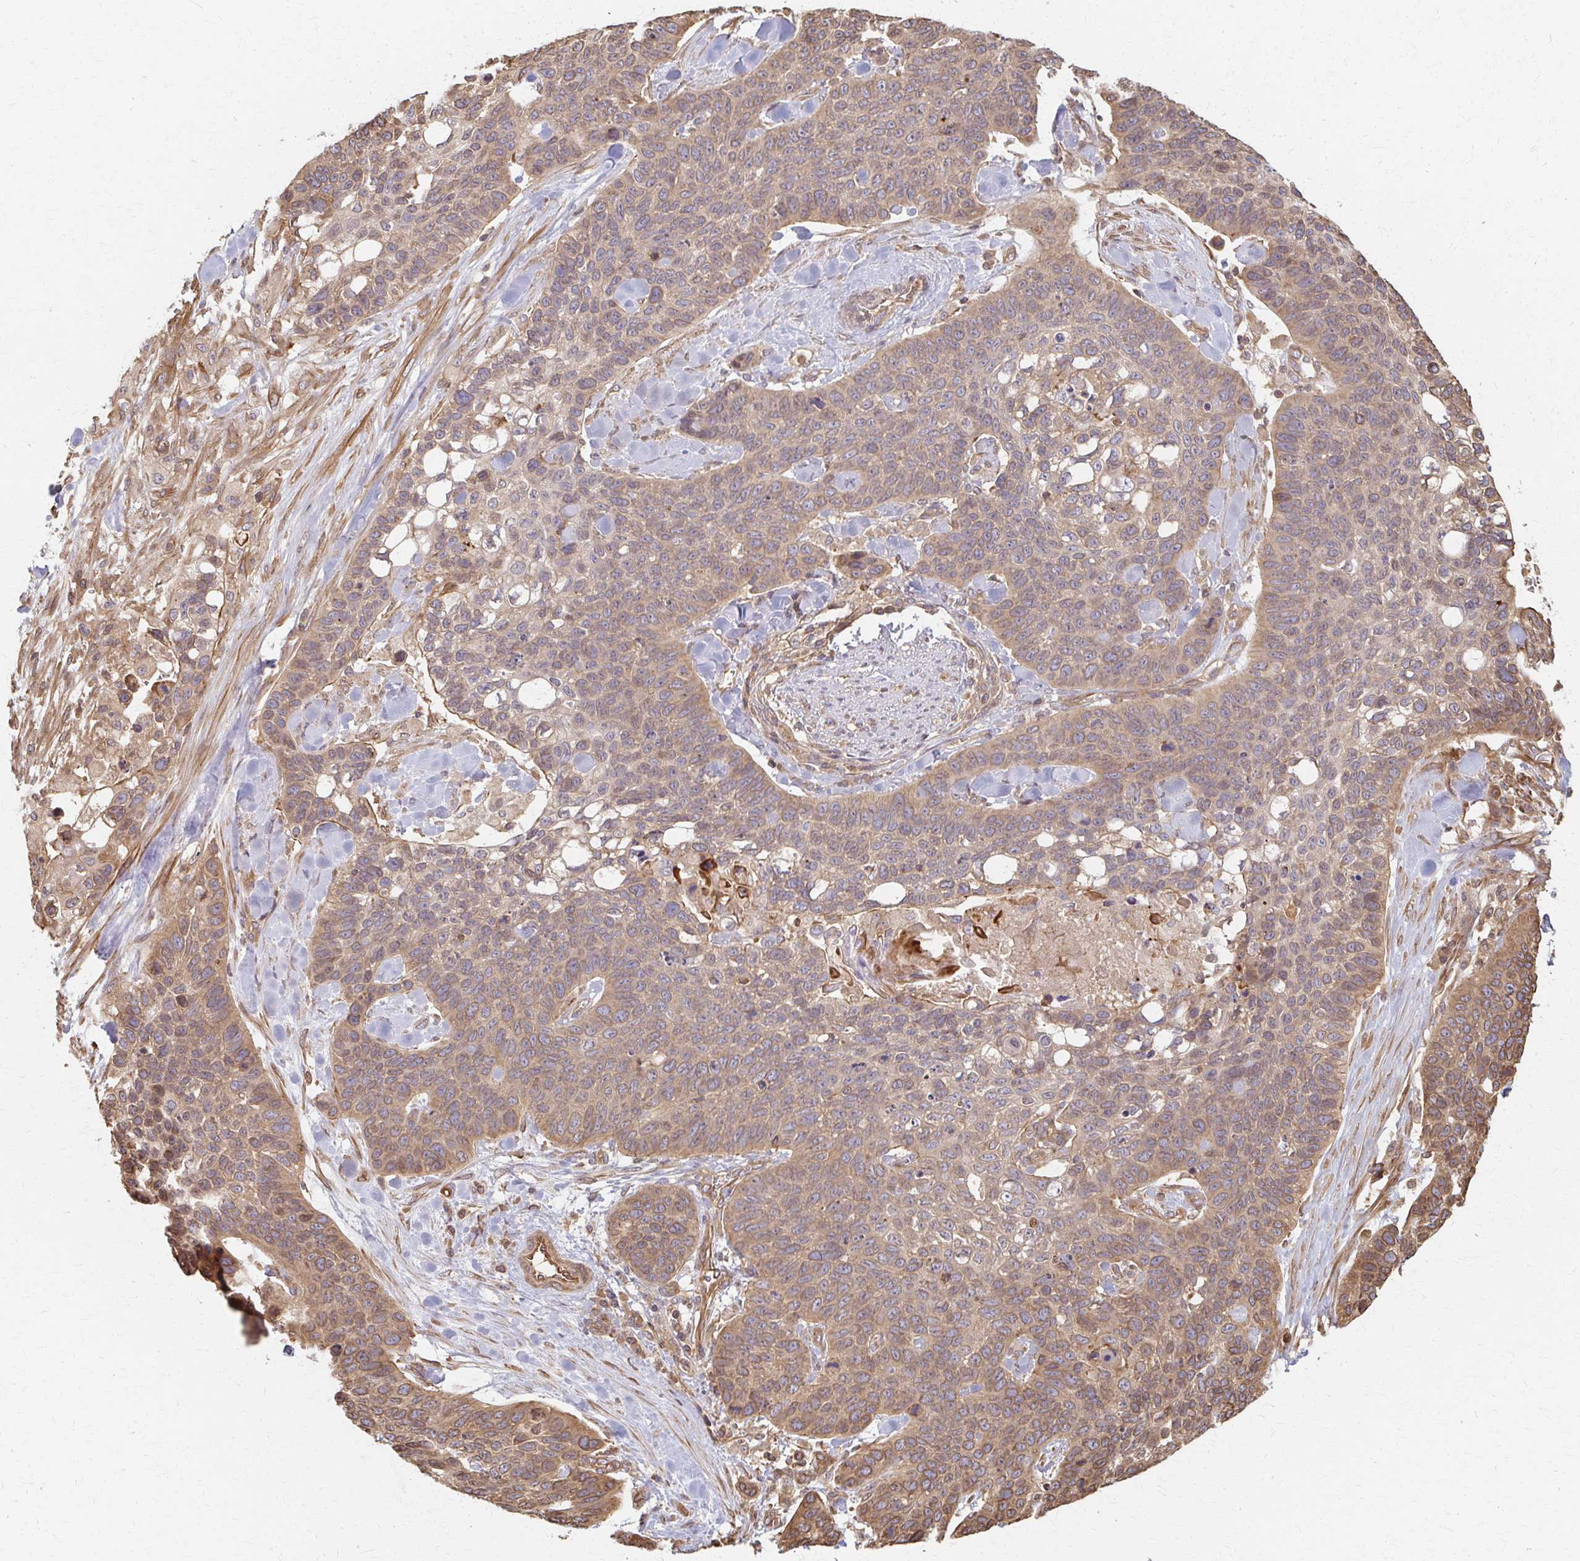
{"staining": {"intensity": "moderate", "quantity": ">75%", "location": "cytoplasmic/membranous"}, "tissue": "lung cancer", "cell_type": "Tumor cells", "image_type": "cancer", "snomed": [{"axis": "morphology", "description": "Squamous cell carcinoma, NOS"}, {"axis": "topography", "description": "Lung"}], "caption": "A brown stain shows moderate cytoplasmic/membranous expression of a protein in human lung squamous cell carcinoma tumor cells.", "gene": "ARHGAP35", "patient": {"sex": "male", "age": 62}}